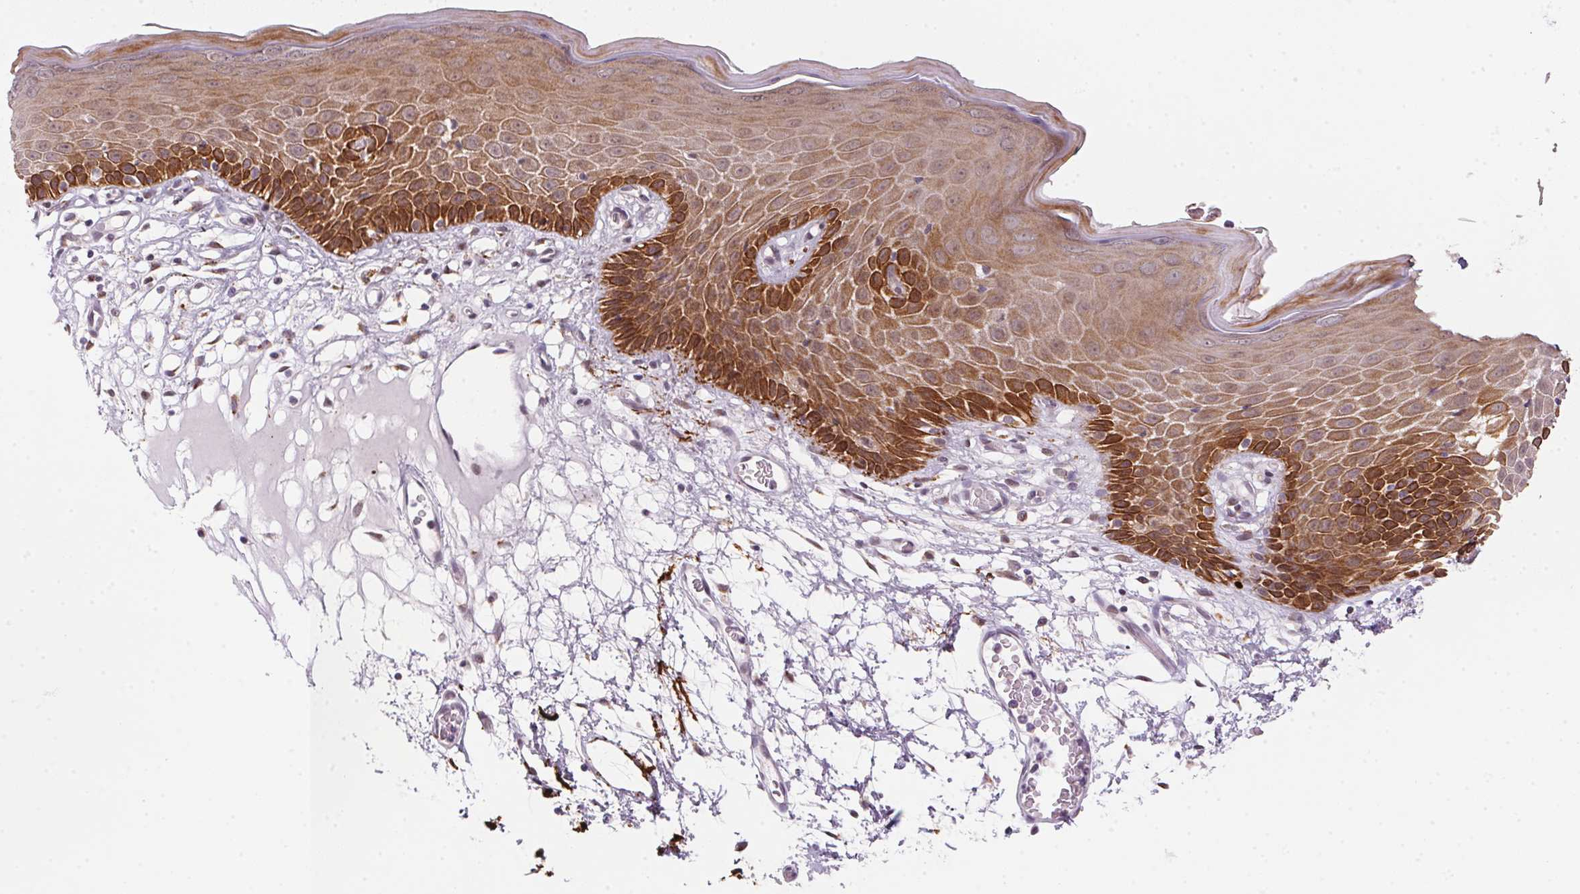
{"staining": {"intensity": "strong", "quantity": ">75%", "location": "cytoplasmic/membranous"}, "tissue": "skin", "cell_type": "Epidermal cells", "image_type": "normal", "snomed": [{"axis": "morphology", "description": "Normal tissue, NOS"}, {"axis": "topography", "description": "Vulva"}], "caption": "DAB immunohistochemical staining of benign human skin reveals strong cytoplasmic/membranous protein positivity in approximately >75% of epidermal cells. The protein is stained brown, and the nuclei are stained in blue (DAB IHC with brightfield microscopy, high magnification).", "gene": "RAB22A", "patient": {"sex": "female", "age": 68}}